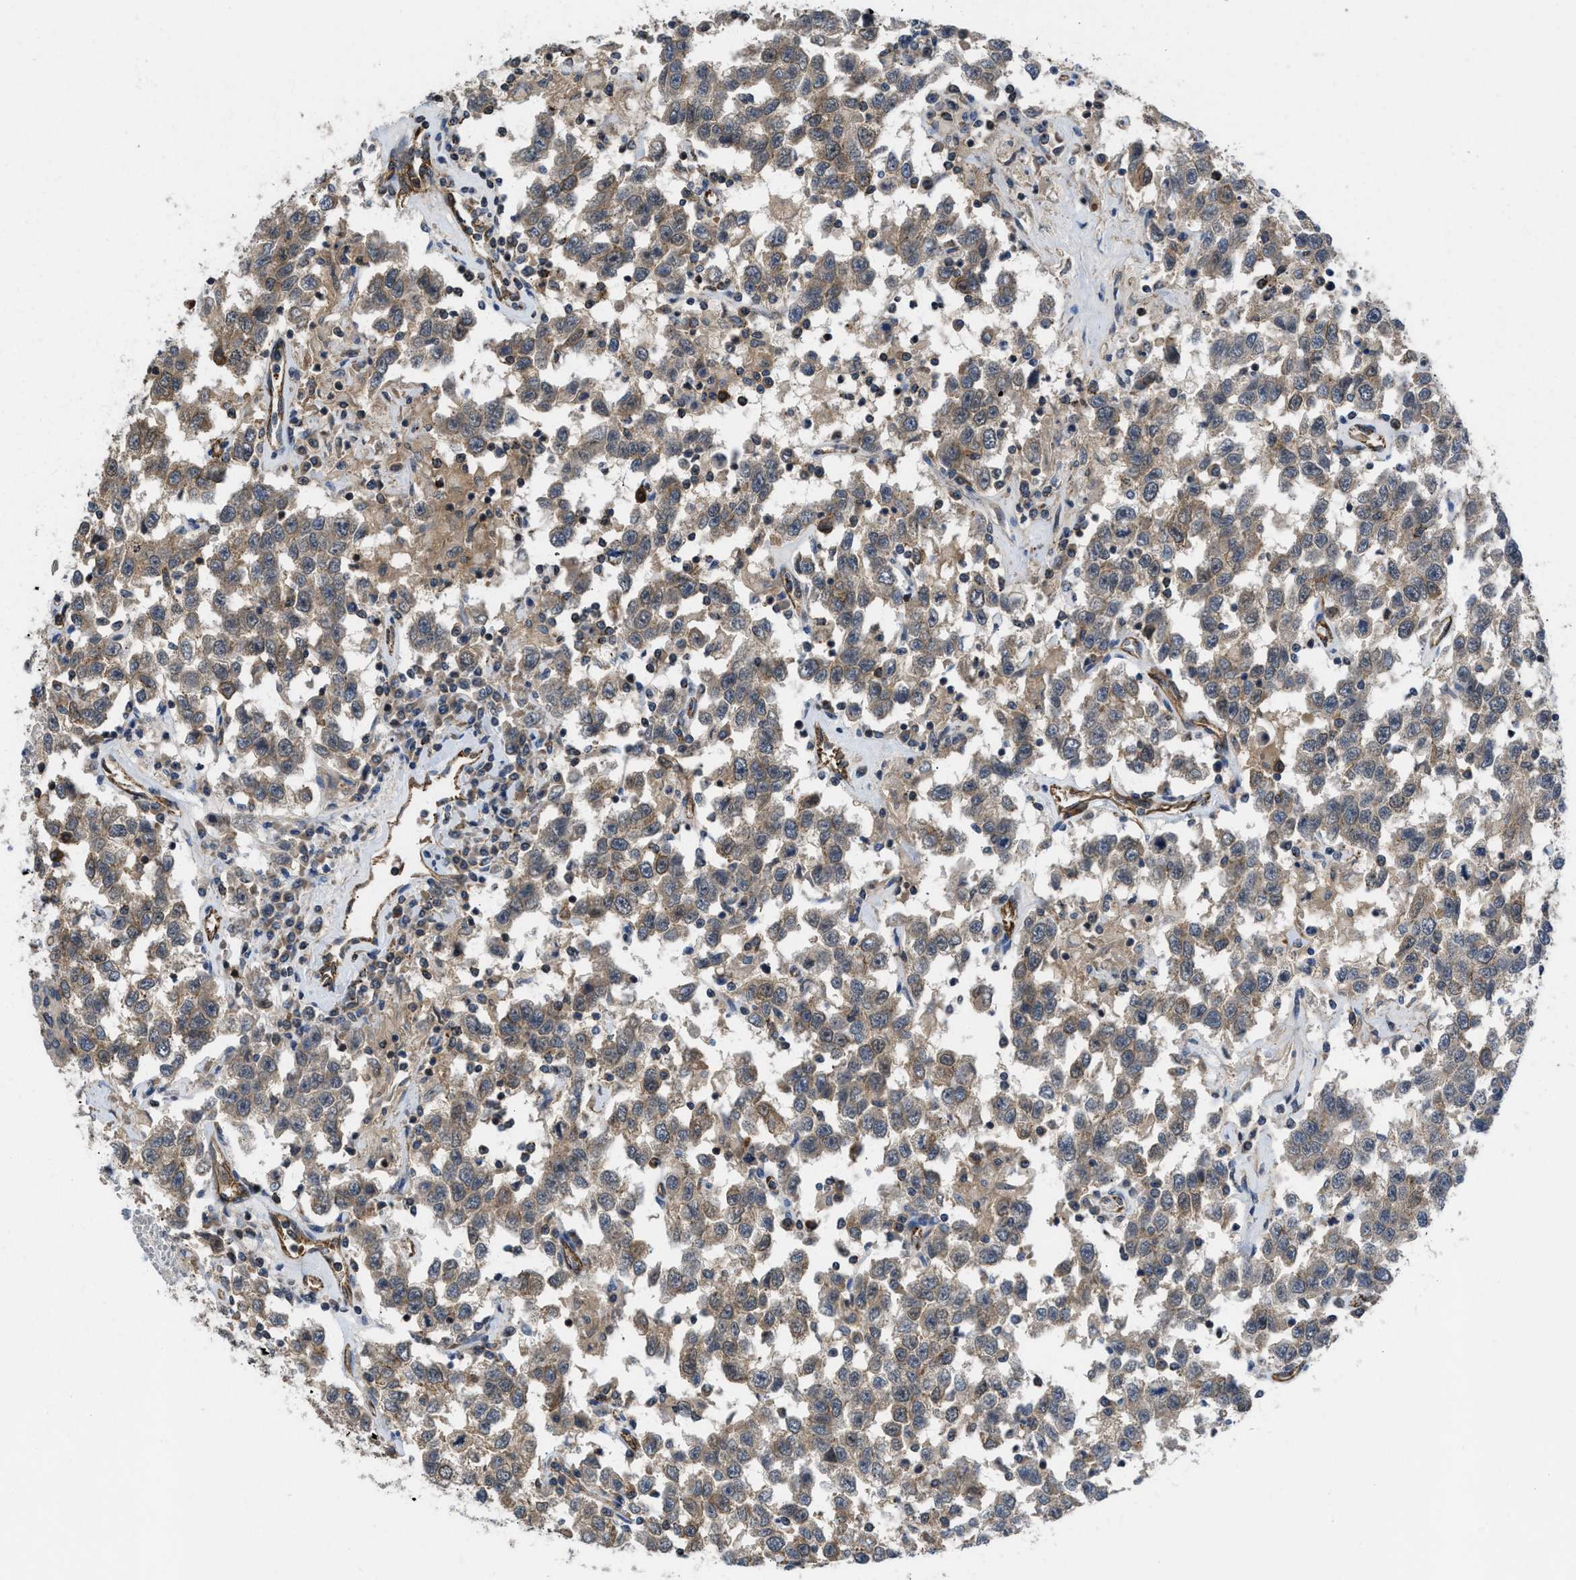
{"staining": {"intensity": "moderate", "quantity": ">75%", "location": "cytoplasmic/membranous"}, "tissue": "testis cancer", "cell_type": "Tumor cells", "image_type": "cancer", "snomed": [{"axis": "morphology", "description": "Seminoma, NOS"}, {"axis": "topography", "description": "Testis"}], "caption": "Immunohistochemistry micrograph of testis cancer (seminoma) stained for a protein (brown), which exhibits medium levels of moderate cytoplasmic/membranous staining in about >75% of tumor cells.", "gene": "GPATCH2L", "patient": {"sex": "male", "age": 41}}